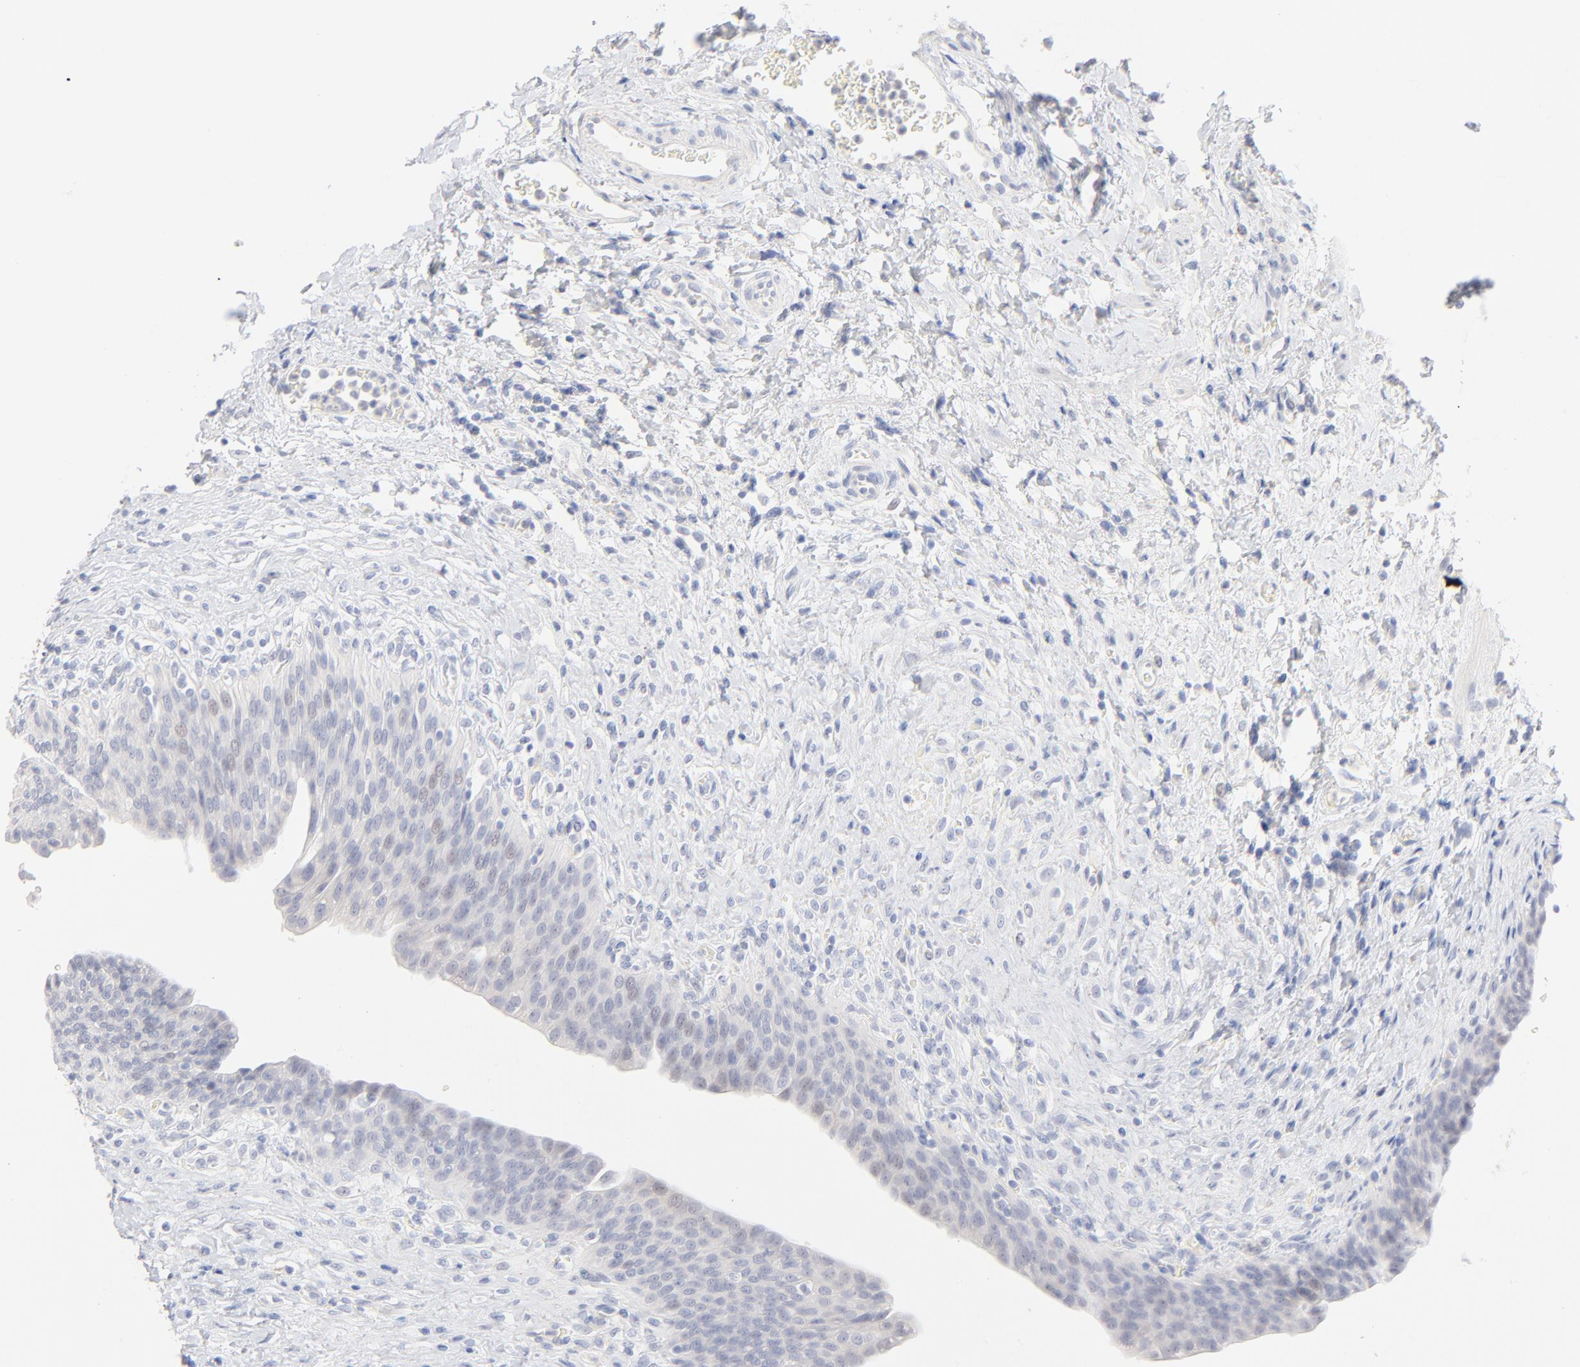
{"staining": {"intensity": "weak", "quantity": "<25%", "location": "nuclear"}, "tissue": "urinary bladder", "cell_type": "Urothelial cells", "image_type": "normal", "snomed": [{"axis": "morphology", "description": "Normal tissue, NOS"}, {"axis": "morphology", "description": "Dysplasia, NOS"}, {"axis": "topography", "description": "Urinary bladder"}], "caption": "Urothelial cells are negative for brown protein staining in benign urinary bladder. (DAB immunohistochemistry visualized using brightfield microscopy, high magnification).", "gene": "ONECUT1", "patient": {"sex": "male", "age": 35}}